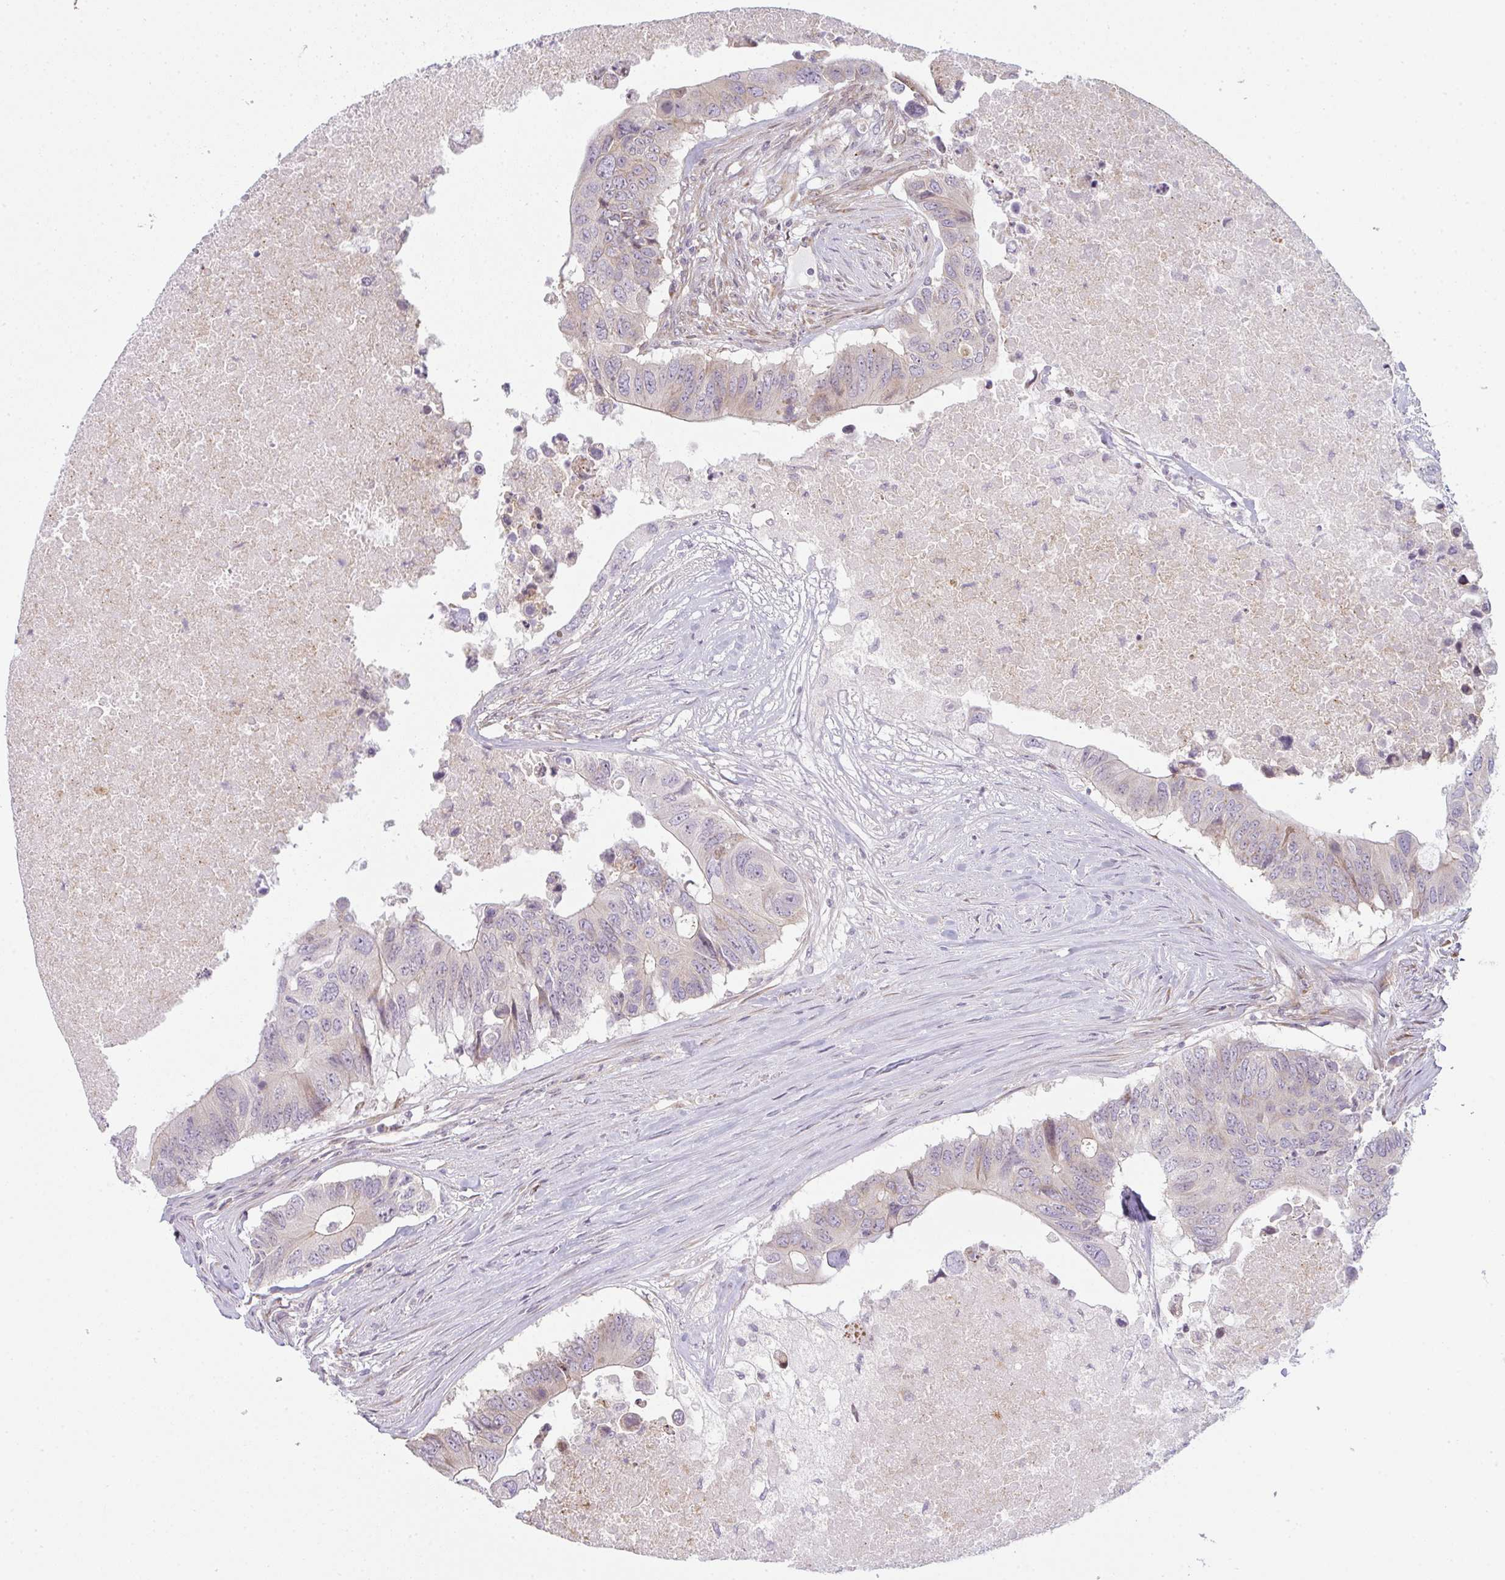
{"staining": {"intensity": "negative", "quantity": "none", "location": "none"}, "tissue": "colorectal cancer", "cell_type": "Tumor cells", "image_type": "cancer", "snomed": [{"axis": "morphology", "description": "Adenocarcinoma, NOS"}, {"axis": "topography", "description": "Colon"}], "caption": "The photomicrograph demonstrates no significant expression in tumor cells of adenocarcinoma (colorectal).", "gene": "TMEM237", "patient": {"sex": "male", "age": 71}}